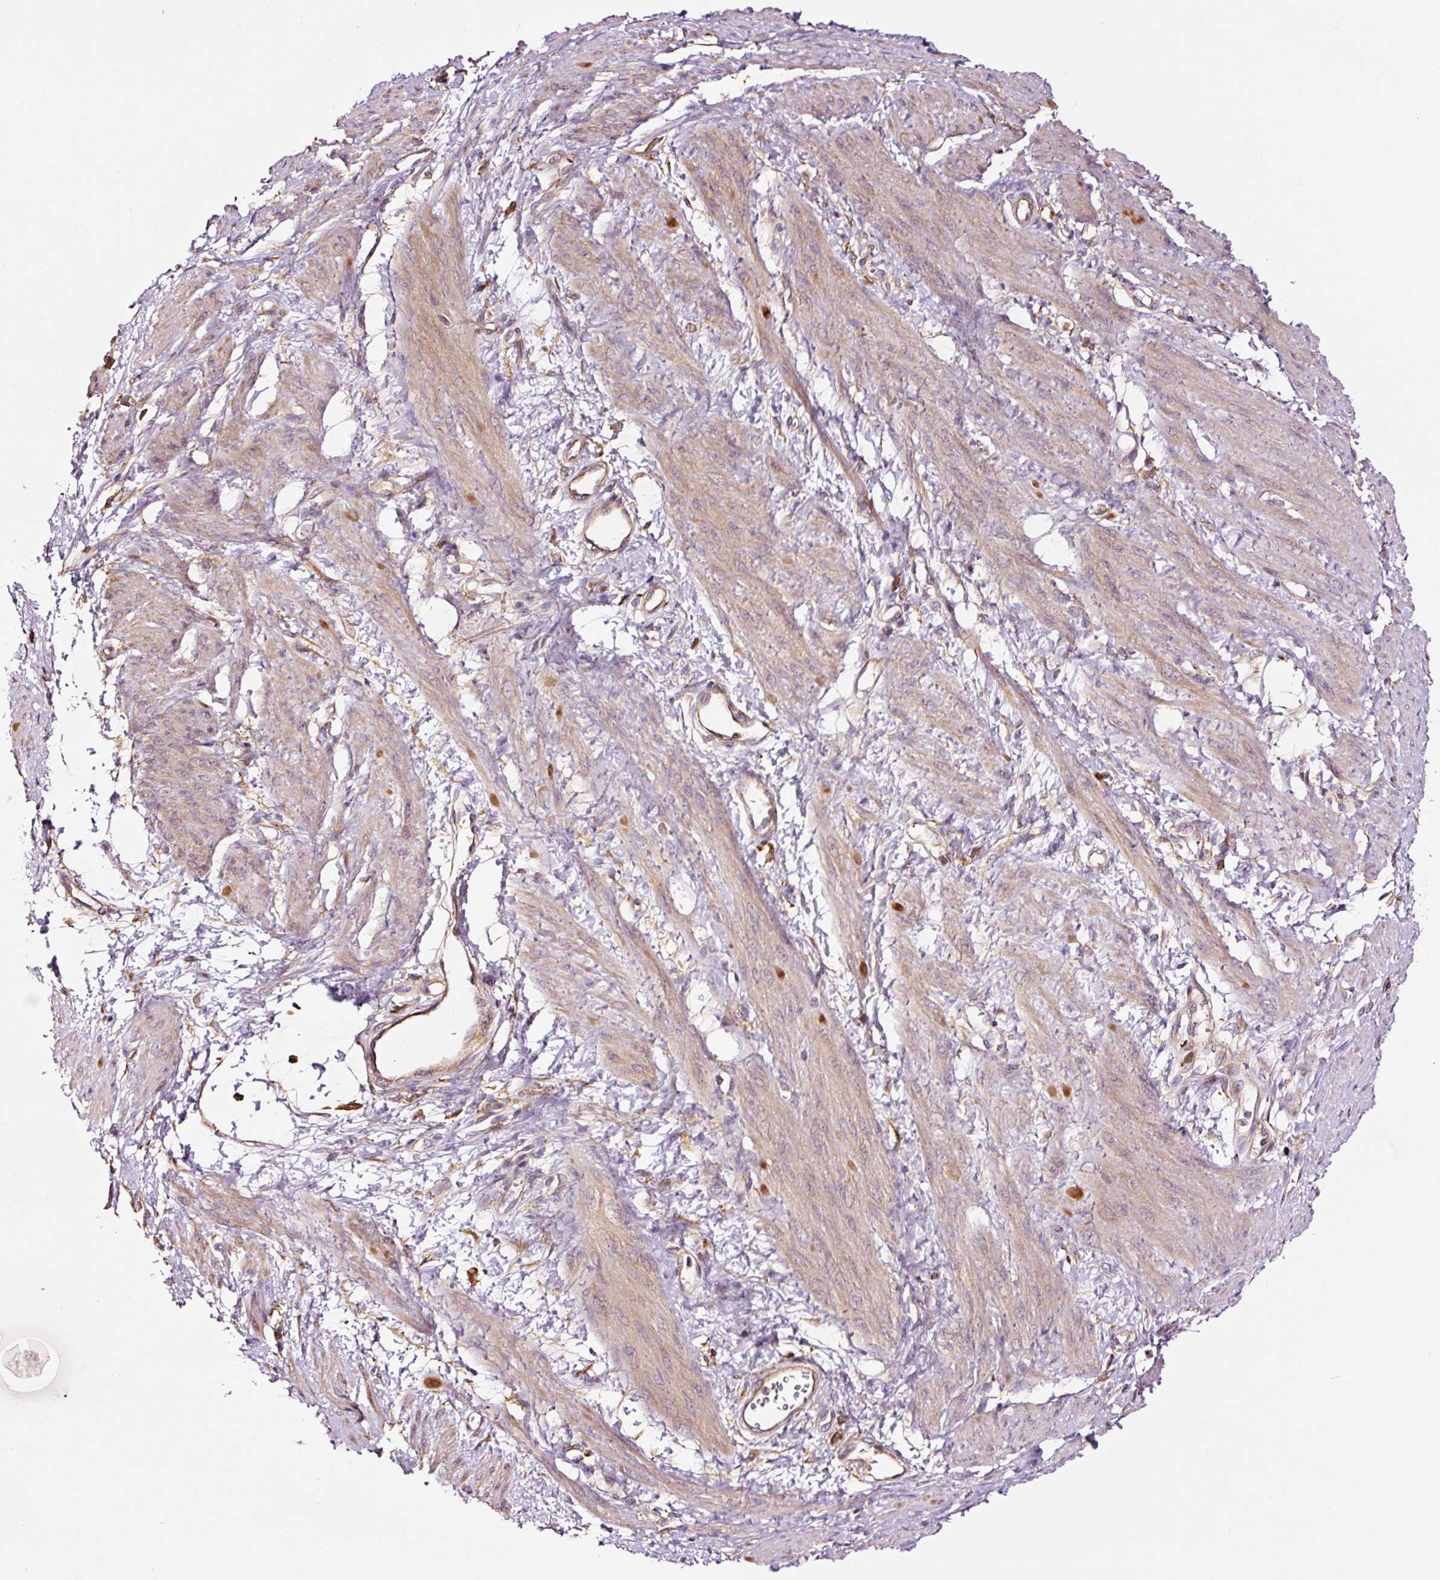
{"staining": {"intensity": "moderate", "quantity": "<25%", "location": "cytoplasmic/membranous,nuclear"}, "tissue": "smooth muscle", "cell_type": "Smooth muscle cells", "image_type": "normal", "snomed": [{"axis": "morphology", "description": "Normal tissue, NOS"}, {"axis": "topography", "description": "Smooth muscle"}, {"axis": "topography", "description": "Uterus"}], "caption": "A high-resolution micrograph shows IHC staining of benign smooth muscle, which demonstrates moderate cytoplasmic/membranous,nuclear expression in approximately <25% of smooth muscle cells. (DAB (3,3'-diaminobenzidine) IHC with brightfield microscopy, high magnification).", "gene": "METAP1", "patient": {"sex": "female", "age": 39}}